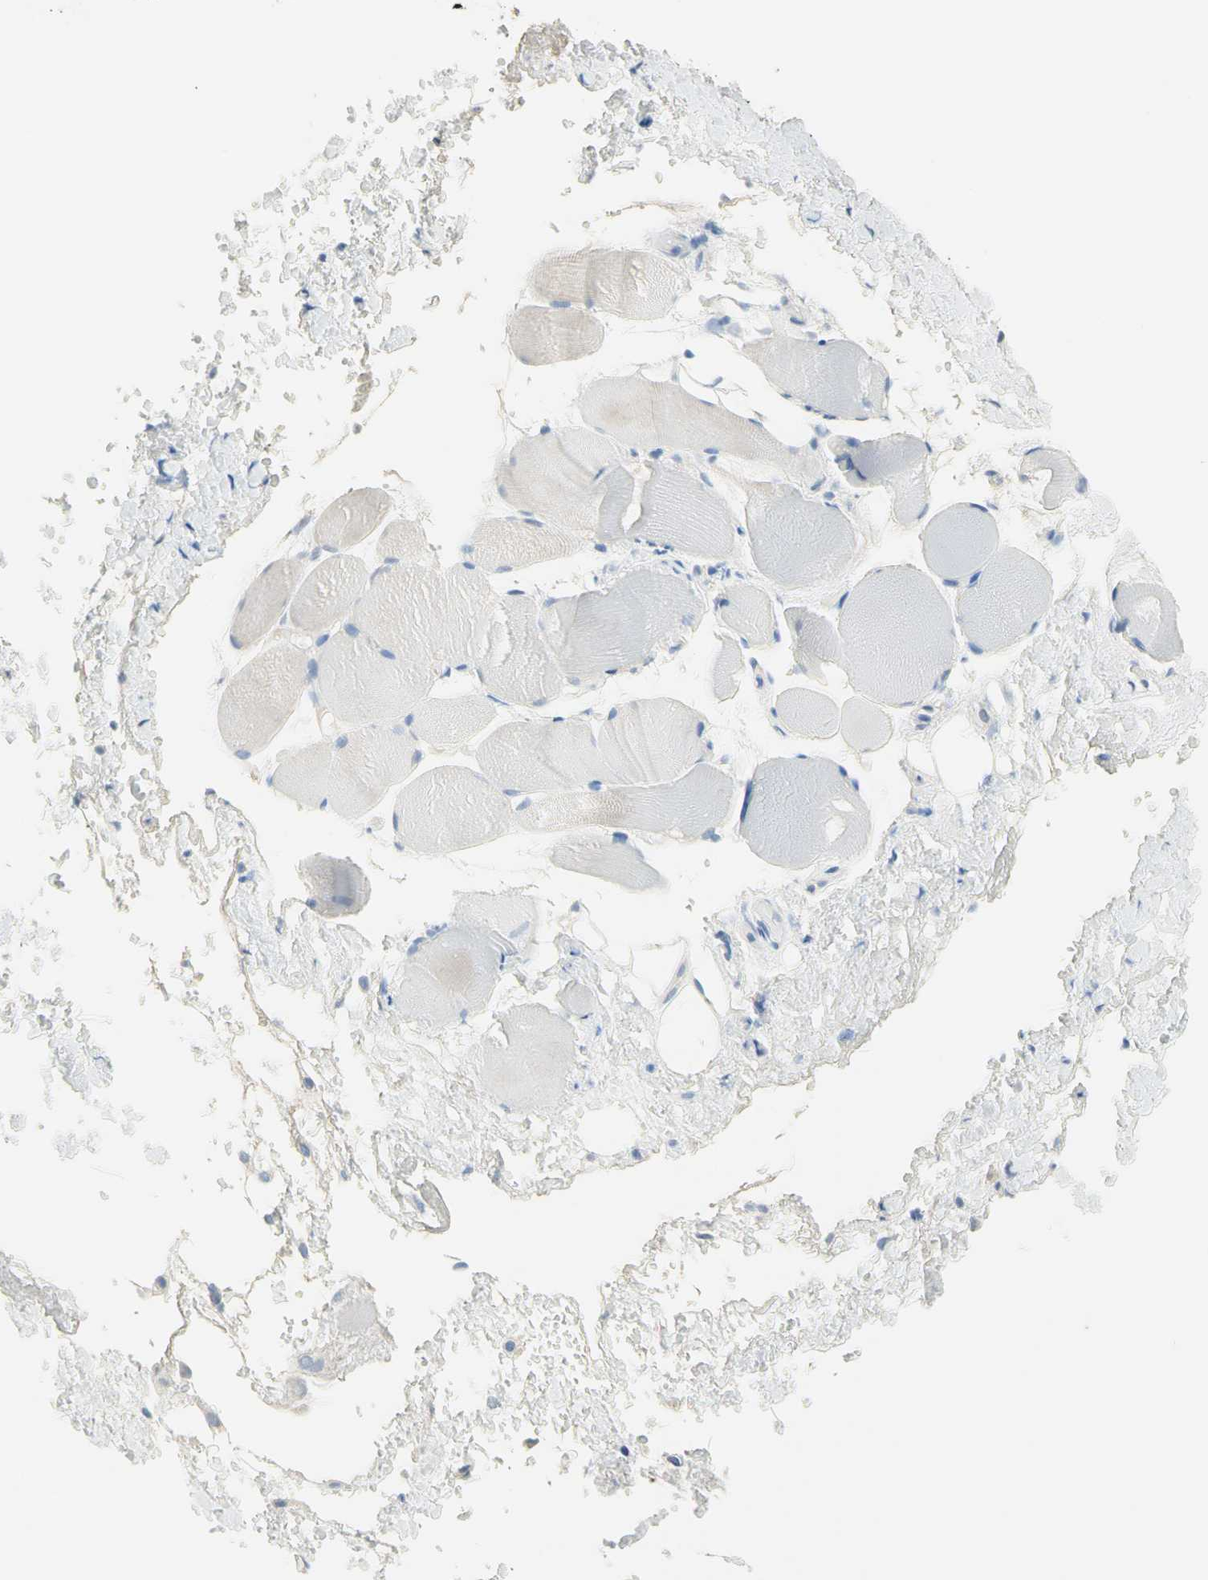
{"staining": {"intensity": "negative", "quantity": "none", "location": "none"}, "tissue": "adipose tissue", "cell_type": "Adipocytes", "image_type": "normal", "snomed": [{"axis": "morphology", "description": "Normal tissue, NOS"}, {"axis": "morphology", "description": "Inflammation, NOS"}, {"axis": "topography", "description": "Vascular tissue"}, {"axis": "topography", "description": "Salivary gland"}], "caption": "Micrograph shows no significant protein staining in adipocytes of unremarkable adipose tissue.", "gene": "NECTIN4", "patient": {"sex": "female", "age": 75}}